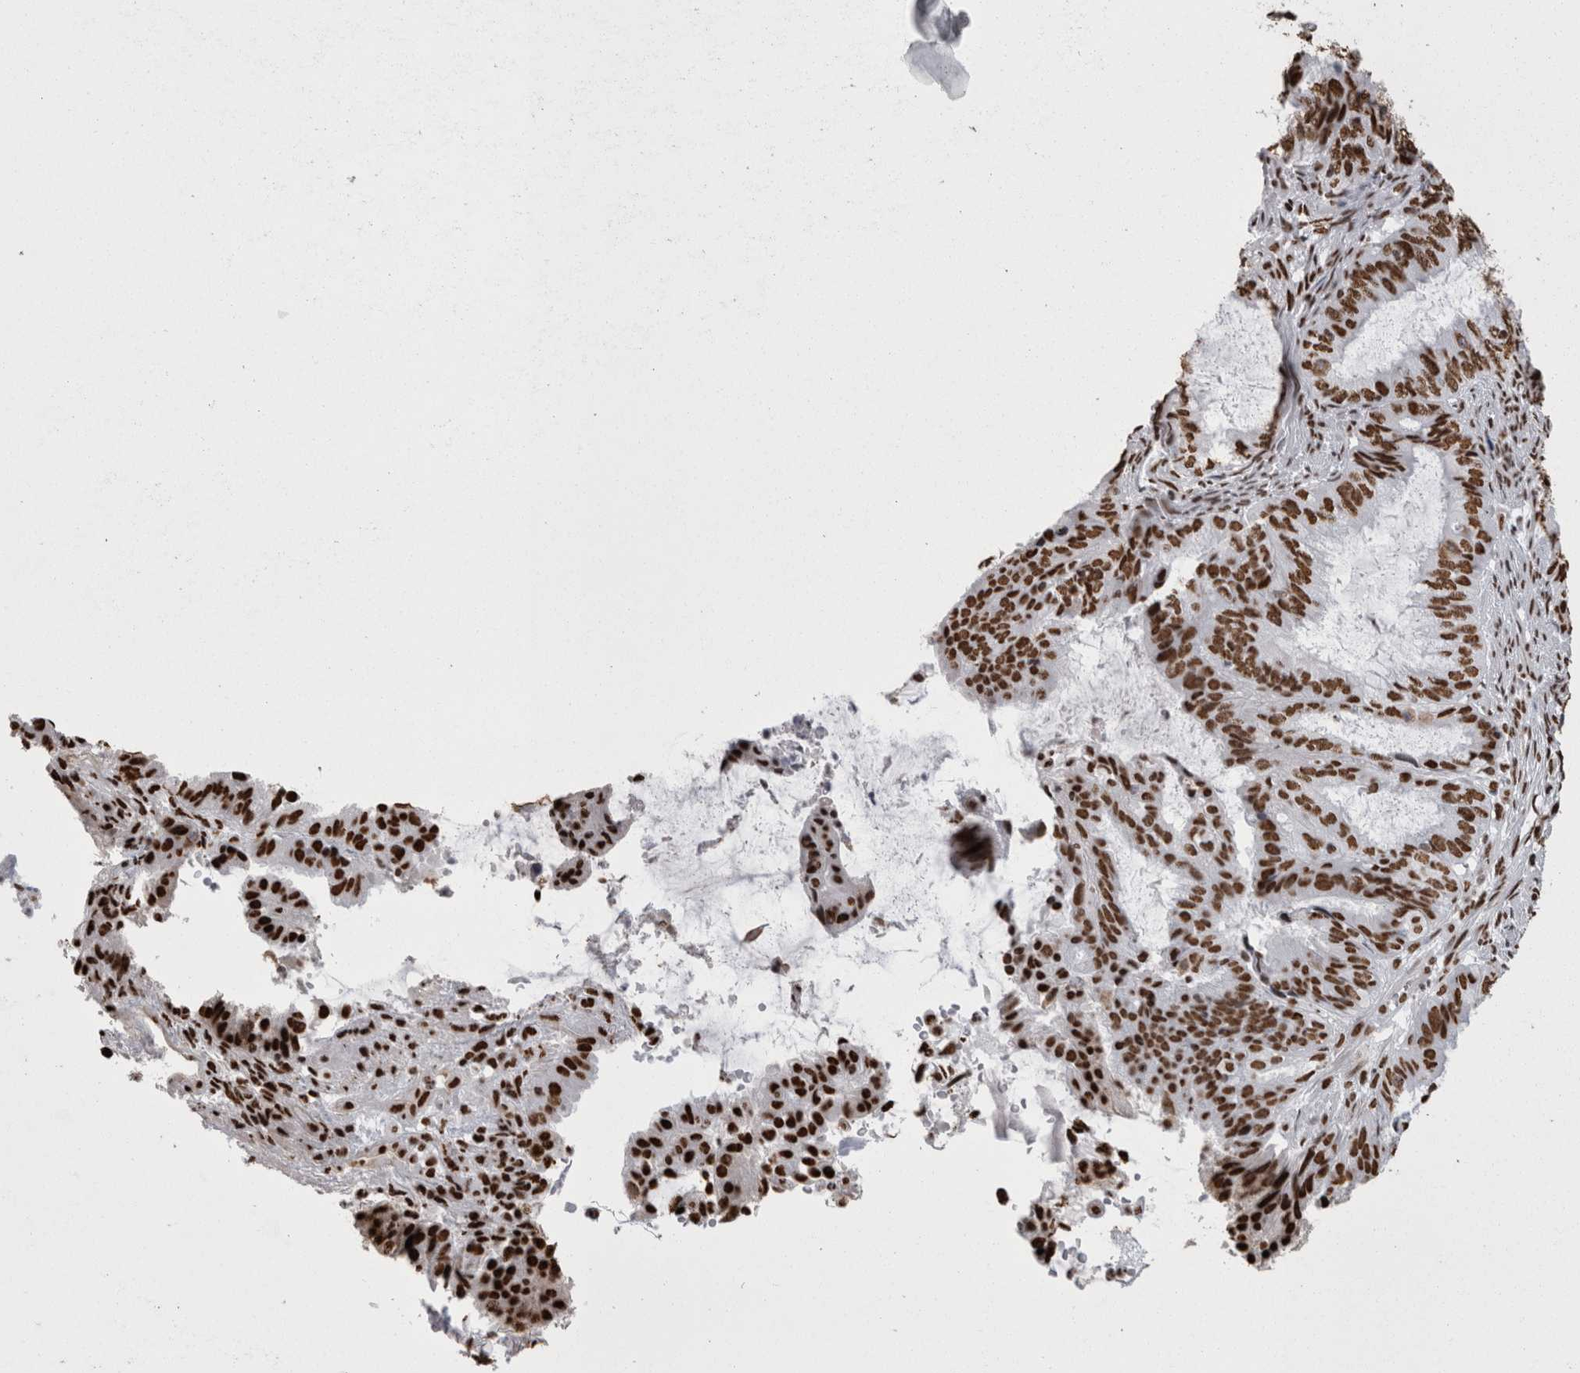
{"staining": {"intensity": "strong", "quantity": ">75%", "location": "nuclear"}, "tissue": "endometrial cancer", "cell_type": "Tumor cells", "image_type": "cancer", "snomed": [{"axis": "morphology", "description": "Adenocarcinoma, NOS"}, {"axis": "topography", "description": "Endometrium"}], "caption": "IHC photomicrograph of neoplastic tissue: human adenocarcinoma (endometrial) stained using immunohistochemistry displays high levels of strong protein expression localized specifically in the nuclear of tumor cells, appearing as a nuclear brown color.", "gene": "HNRNPM", "patient": {"sex": "female", "age": 49}}